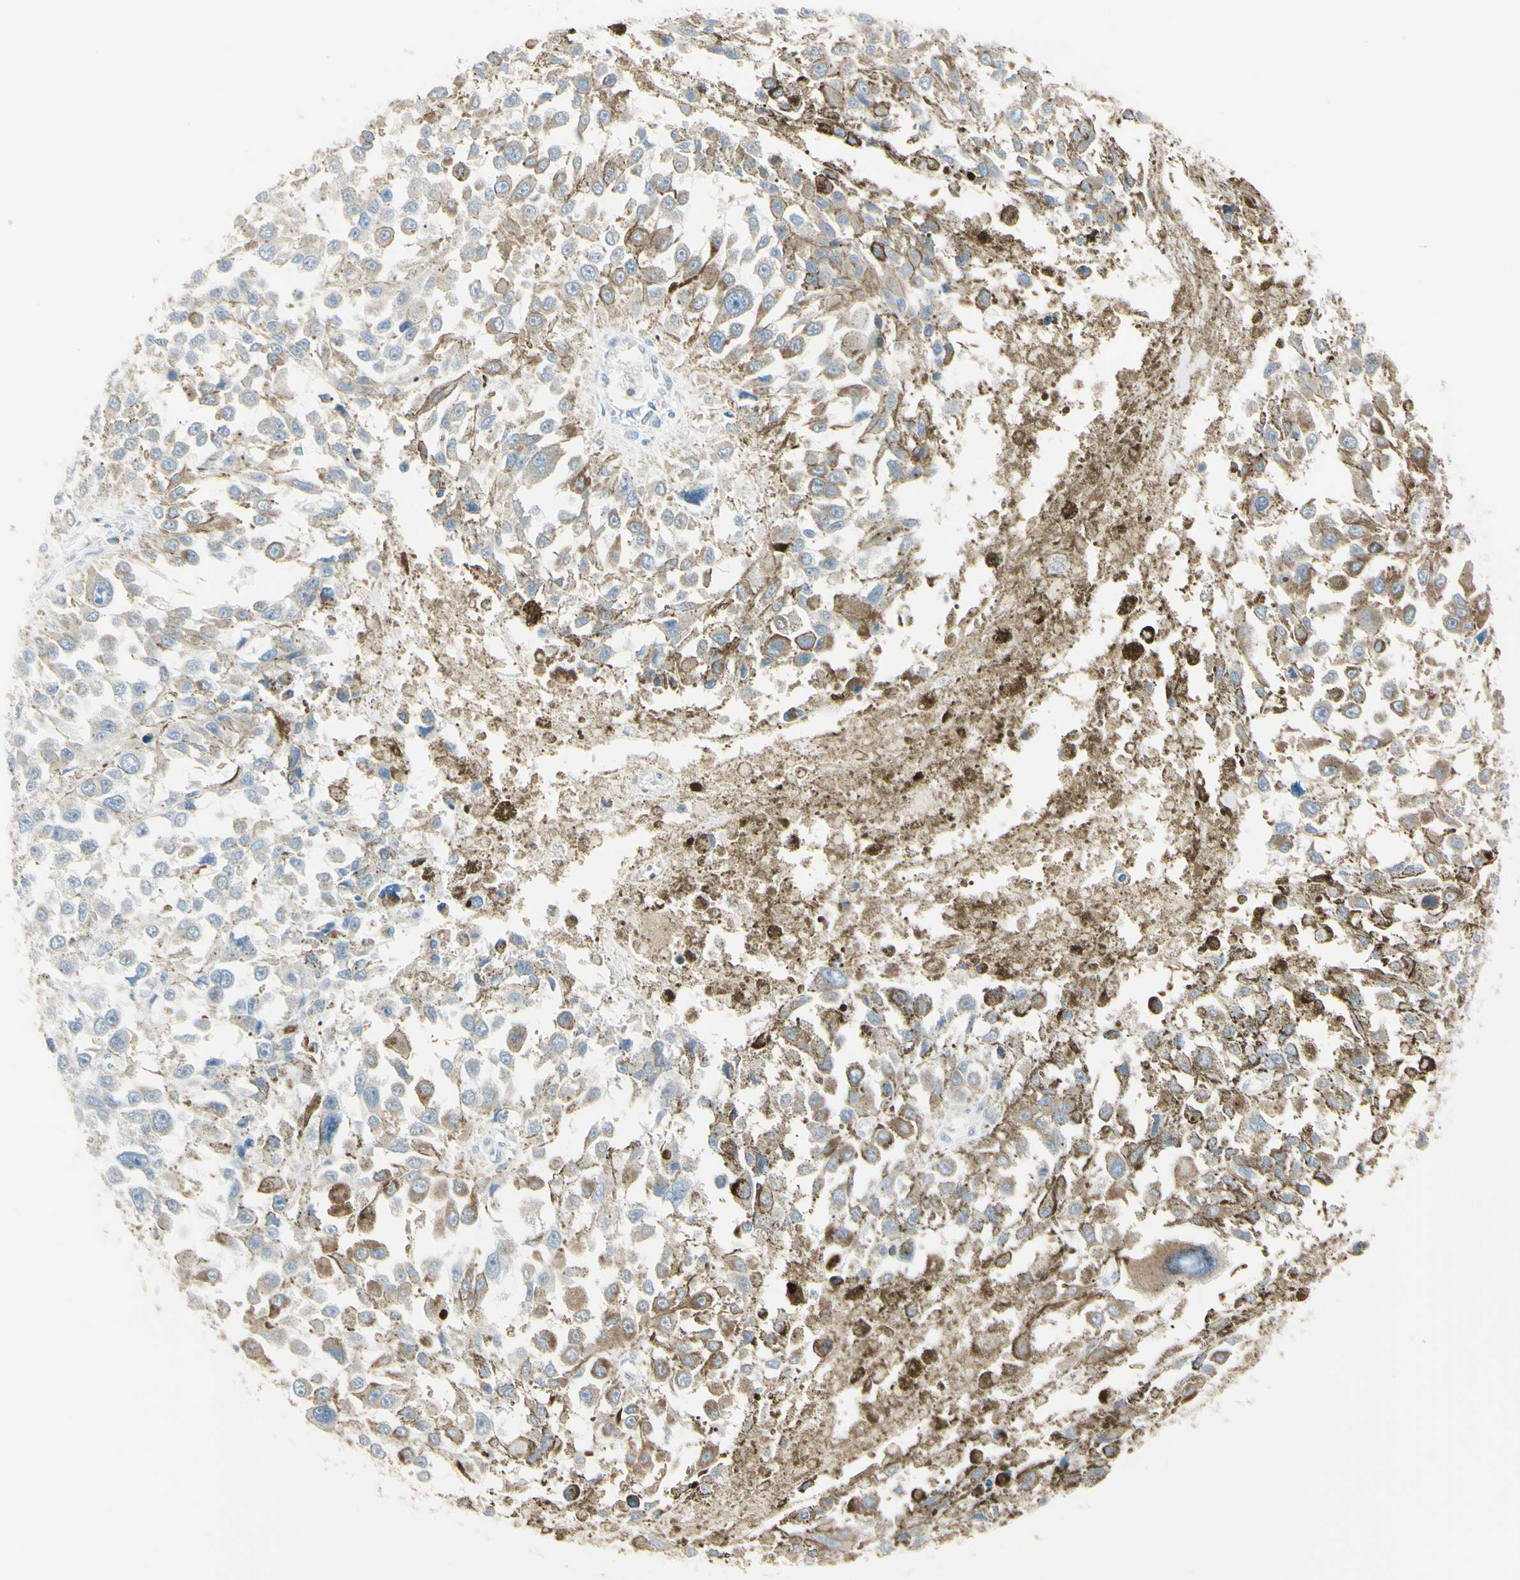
{"staining": {"intensity": "moderate", "quantity": ">75%", "location": "cytoplasmic/membranous"}, "tissue": "melanoma", "cell_type": "Tumor cells", "image_type": "cancer", "snomed": [{"axis": "morphology", "description": "Malignant melanoma, Metastatic site"}, {"axis": "topography", "description": "Lymph node"}], "caption": "About >75% of tumor cells in human melanoma display moderate cytoplasmic/membranous protein positivity as visualized by brown immunohistochemical staining.", "gene": "CYRIB", "patient": {"sex": "male", "age": 59}}